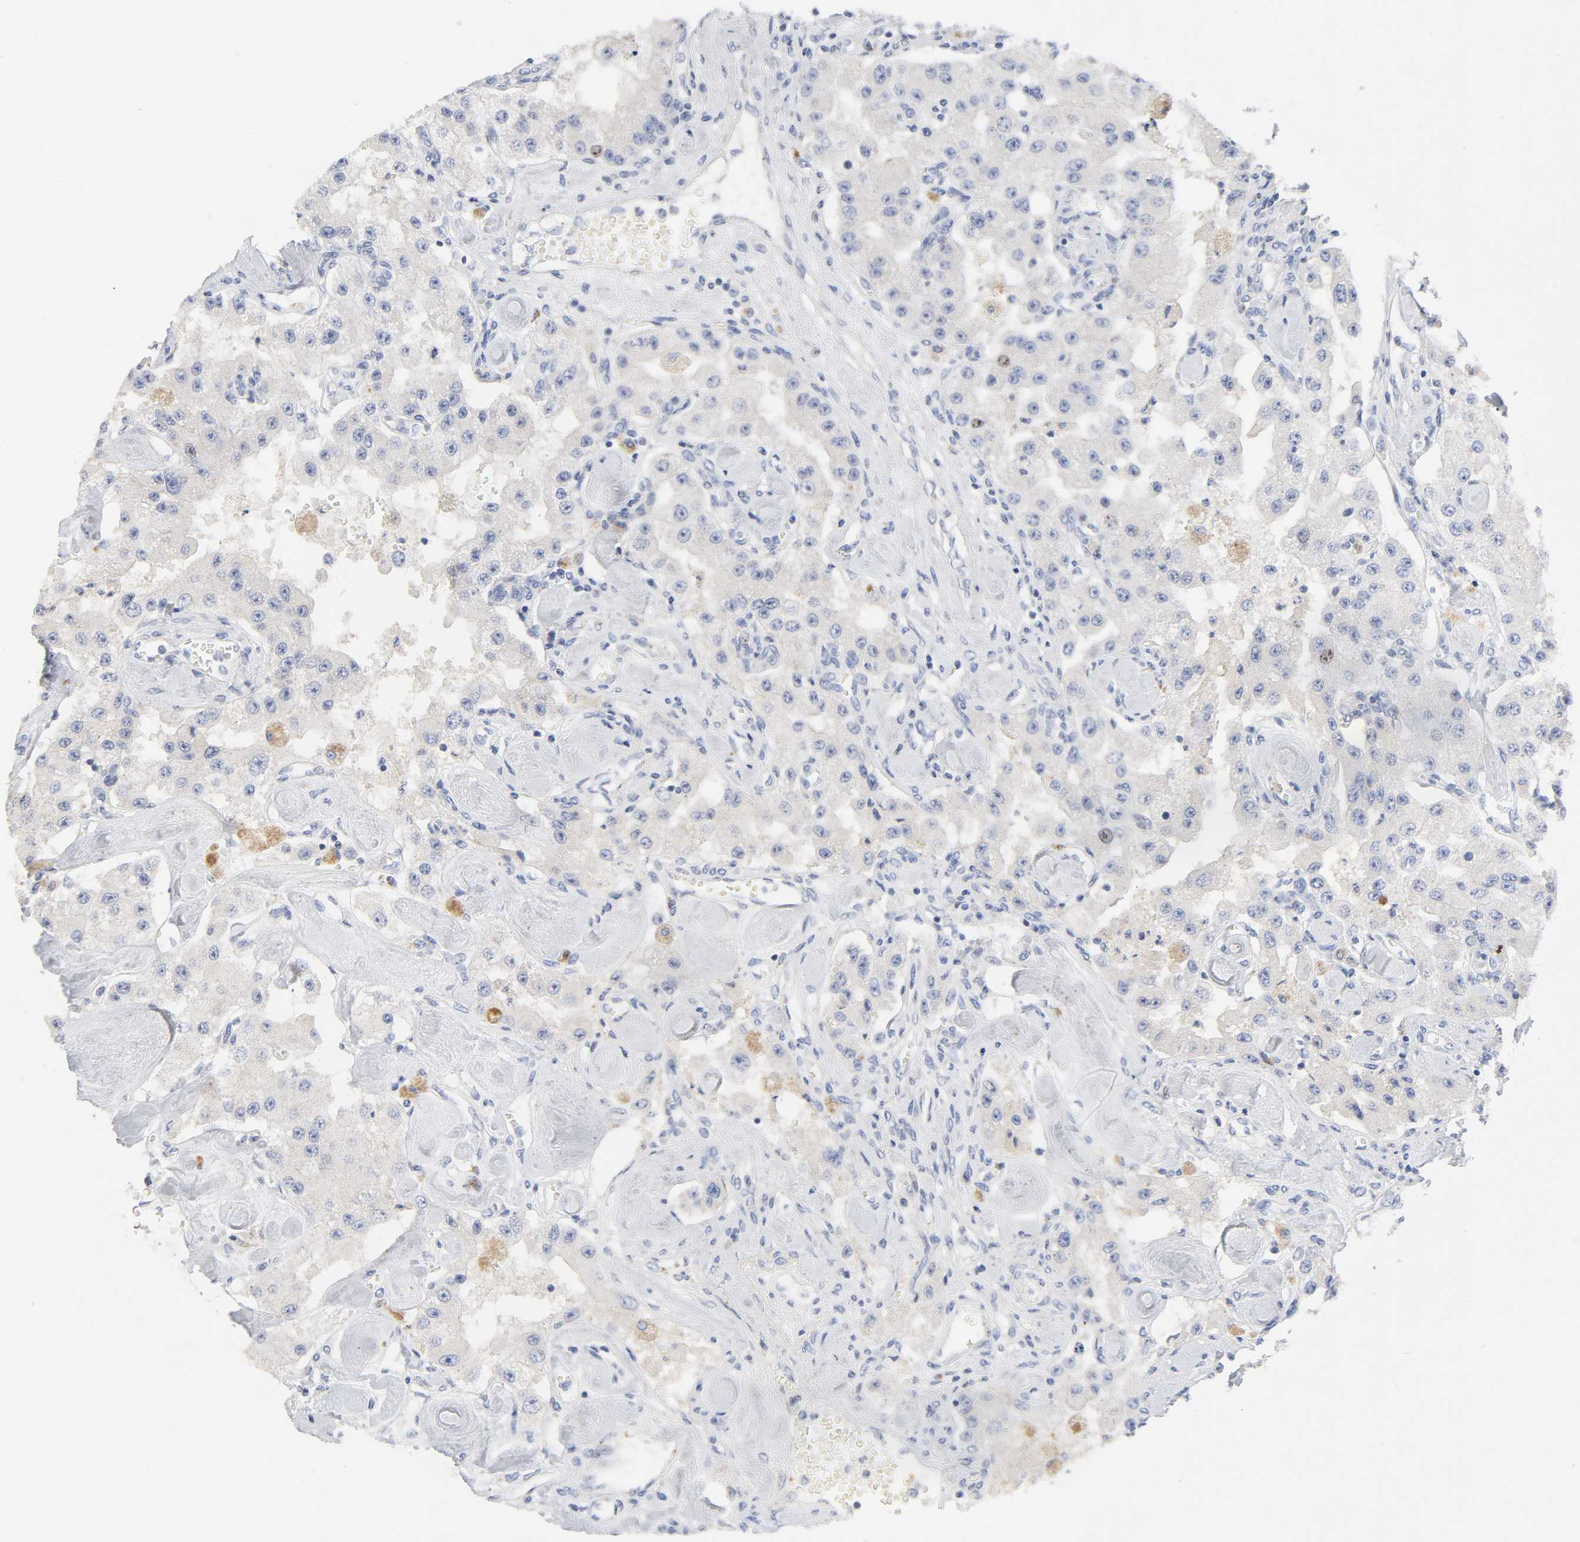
{"staining": {"intensity": "negative", "quantity": "none", "location": "none"}, "tissue": "carcinoid", "cell_type": "Tumor cells", "image_type": "cancer", "snomed": [{"axis": "morphology", "description": "Carcinoid, malignant, NOS"}, {"axis": "topography", "description": "Pancreas"}], "caption": "Immunohistochemical staining of malignant carcinoid exhibits no significant positivity in tumor cells.", "gene": "BIRC5", "patient": {"sex": "male", "age": 41}}